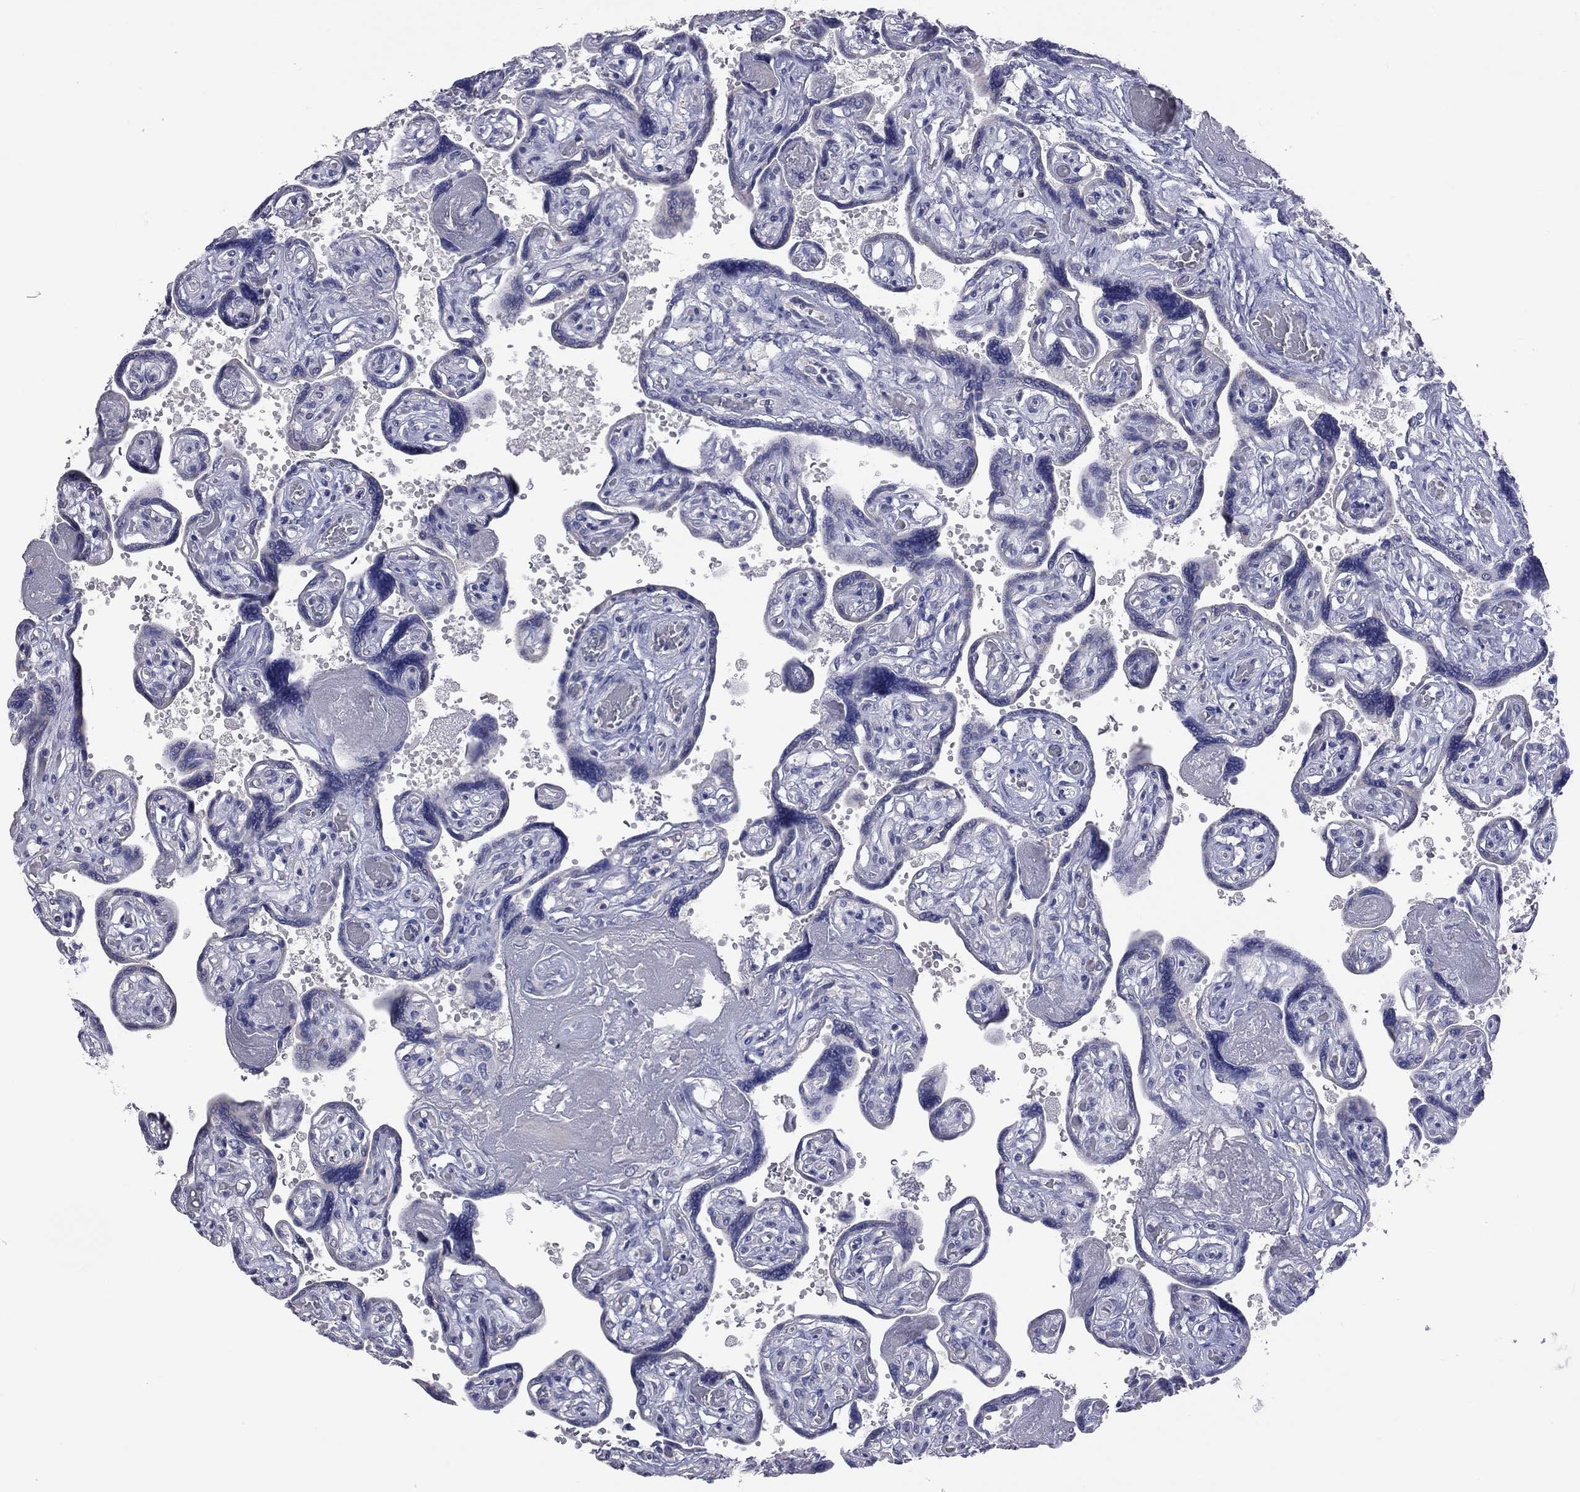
{"staining": {"intensity": "negative", "quantity": "none", "location": "none"}, "tissue": "placenta", "cell_type": "Decidual cells", "image_type": "normal", "snomed": [{"axis": "morphology", "description": "Normal tissue, NOS"}, {"axis": "topography", "description": "Placenta"}], "caption": "Immunohistochemistry (IHC) micrograph of benign placenta stained for a protein (brown), which exhibits no expression in decidual cells.", "gene": "HYLS1", "patient": {"sex": "female", "age": 32}}